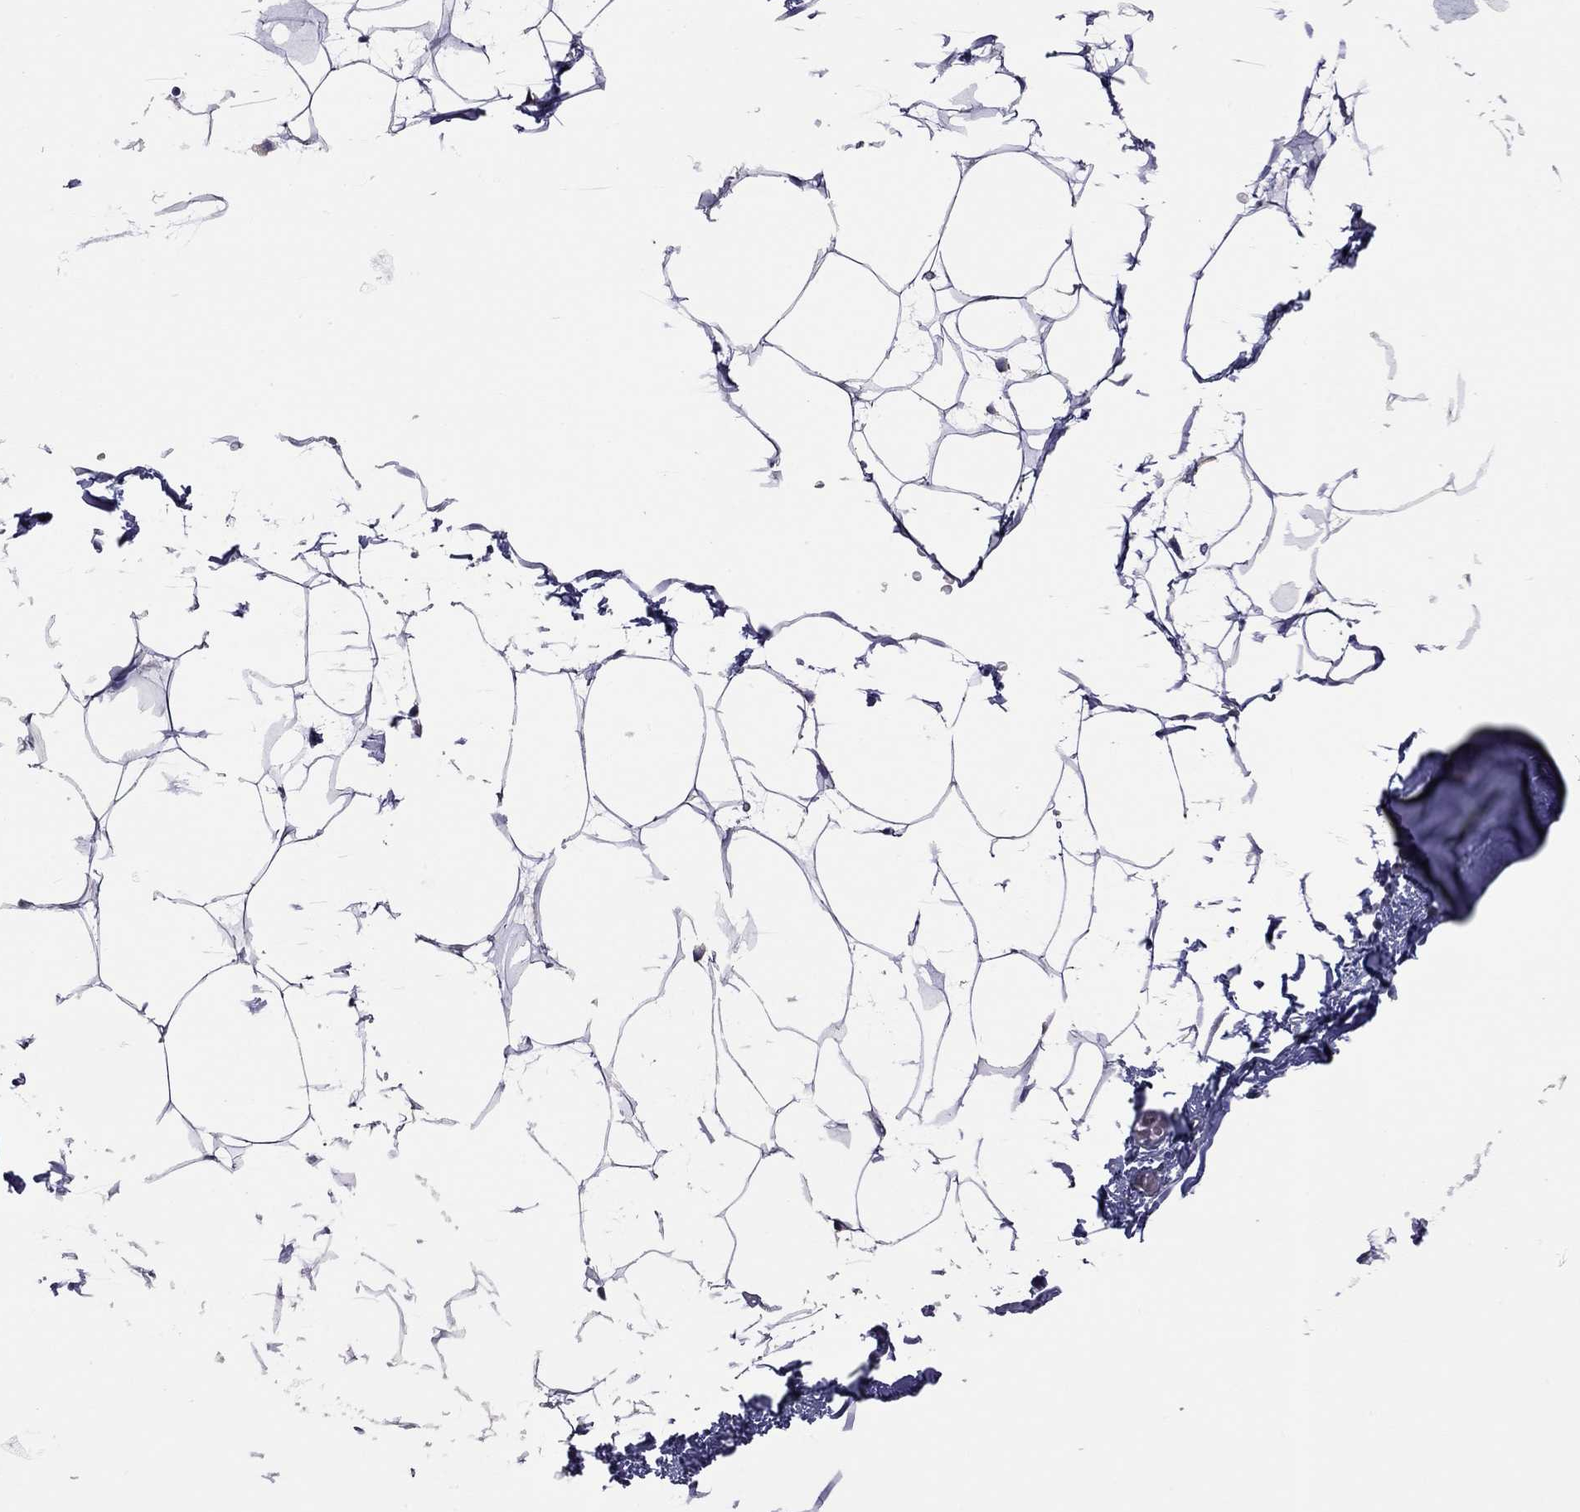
{"staining": {"intensity": "negative", "quantity": "none", "location": "none"}, "tissue": "adipose tissue", "cell_type": "Adipocytes", "image_type": "normal", "snomed": [{"axis": "morphology", "description": "Normal tissue, NOS"}, {"axis": "topography", "description": "Adipose tissue"}], "caption": "Human adipose tissue stained for a protein using immunohistochemistry (IHC) exhibits no expression in adipocytes.", "gene": "HYLS1", "patient": {"sex": "male", "age": 57}}